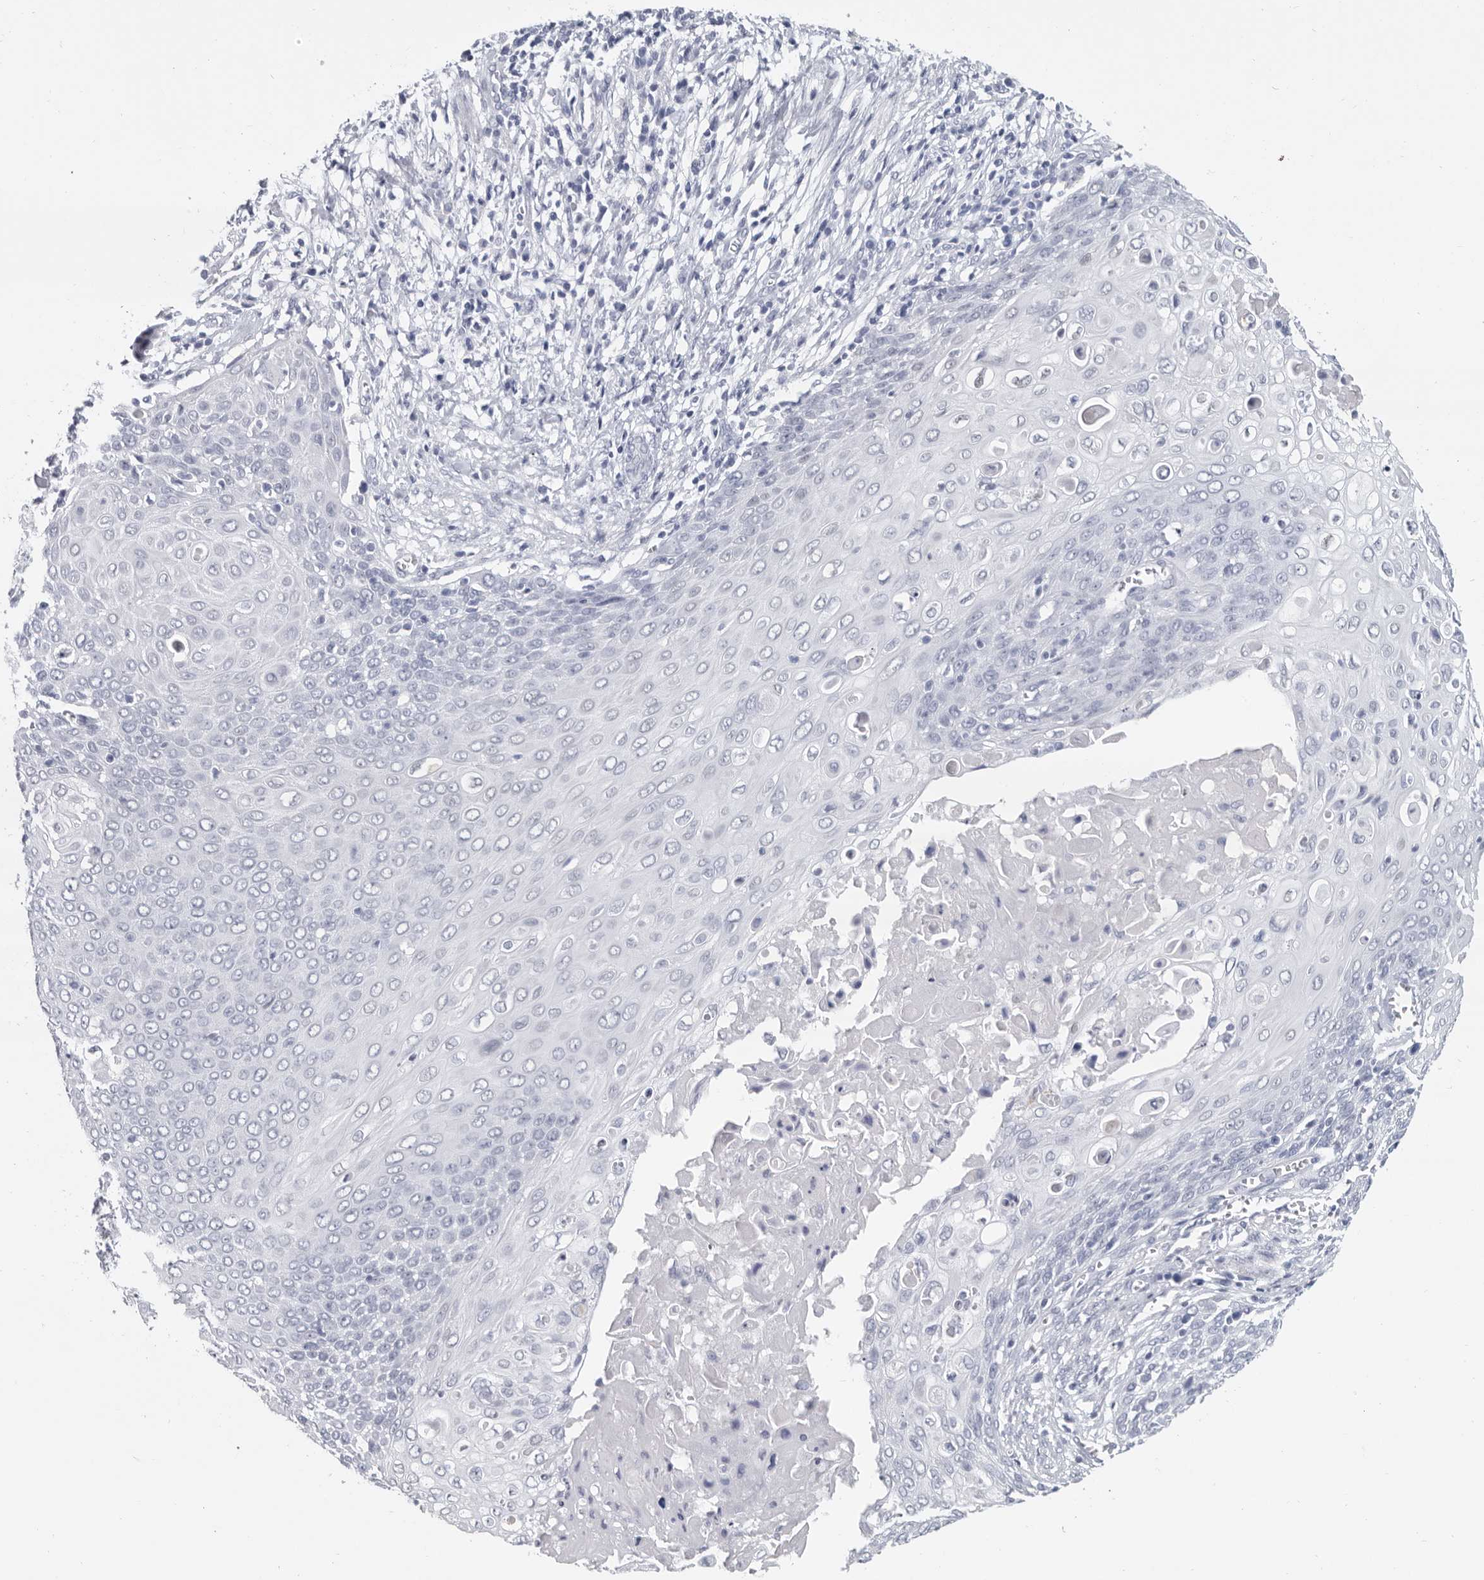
{"staining": {"intensity": "negative", "quantity": "none", "location": "none"}, "tissue": "cervical cancer", "cell_type": "Tumor cells", "image_type": "cancer", "snomed": [{"axis": "morphology", "description": "Squamous cell carcinoma, NOS"}, {"axis": "topography", "description": "Cervix"}], "caption": "IHC photomicrograph of human cervical cancer (squamous cell carcinoma) stained for a protein (brown), which exhibits no expression in tumor cells.", "gene": "WRAP73", "patient": {"sex": "female", "age": 39}}